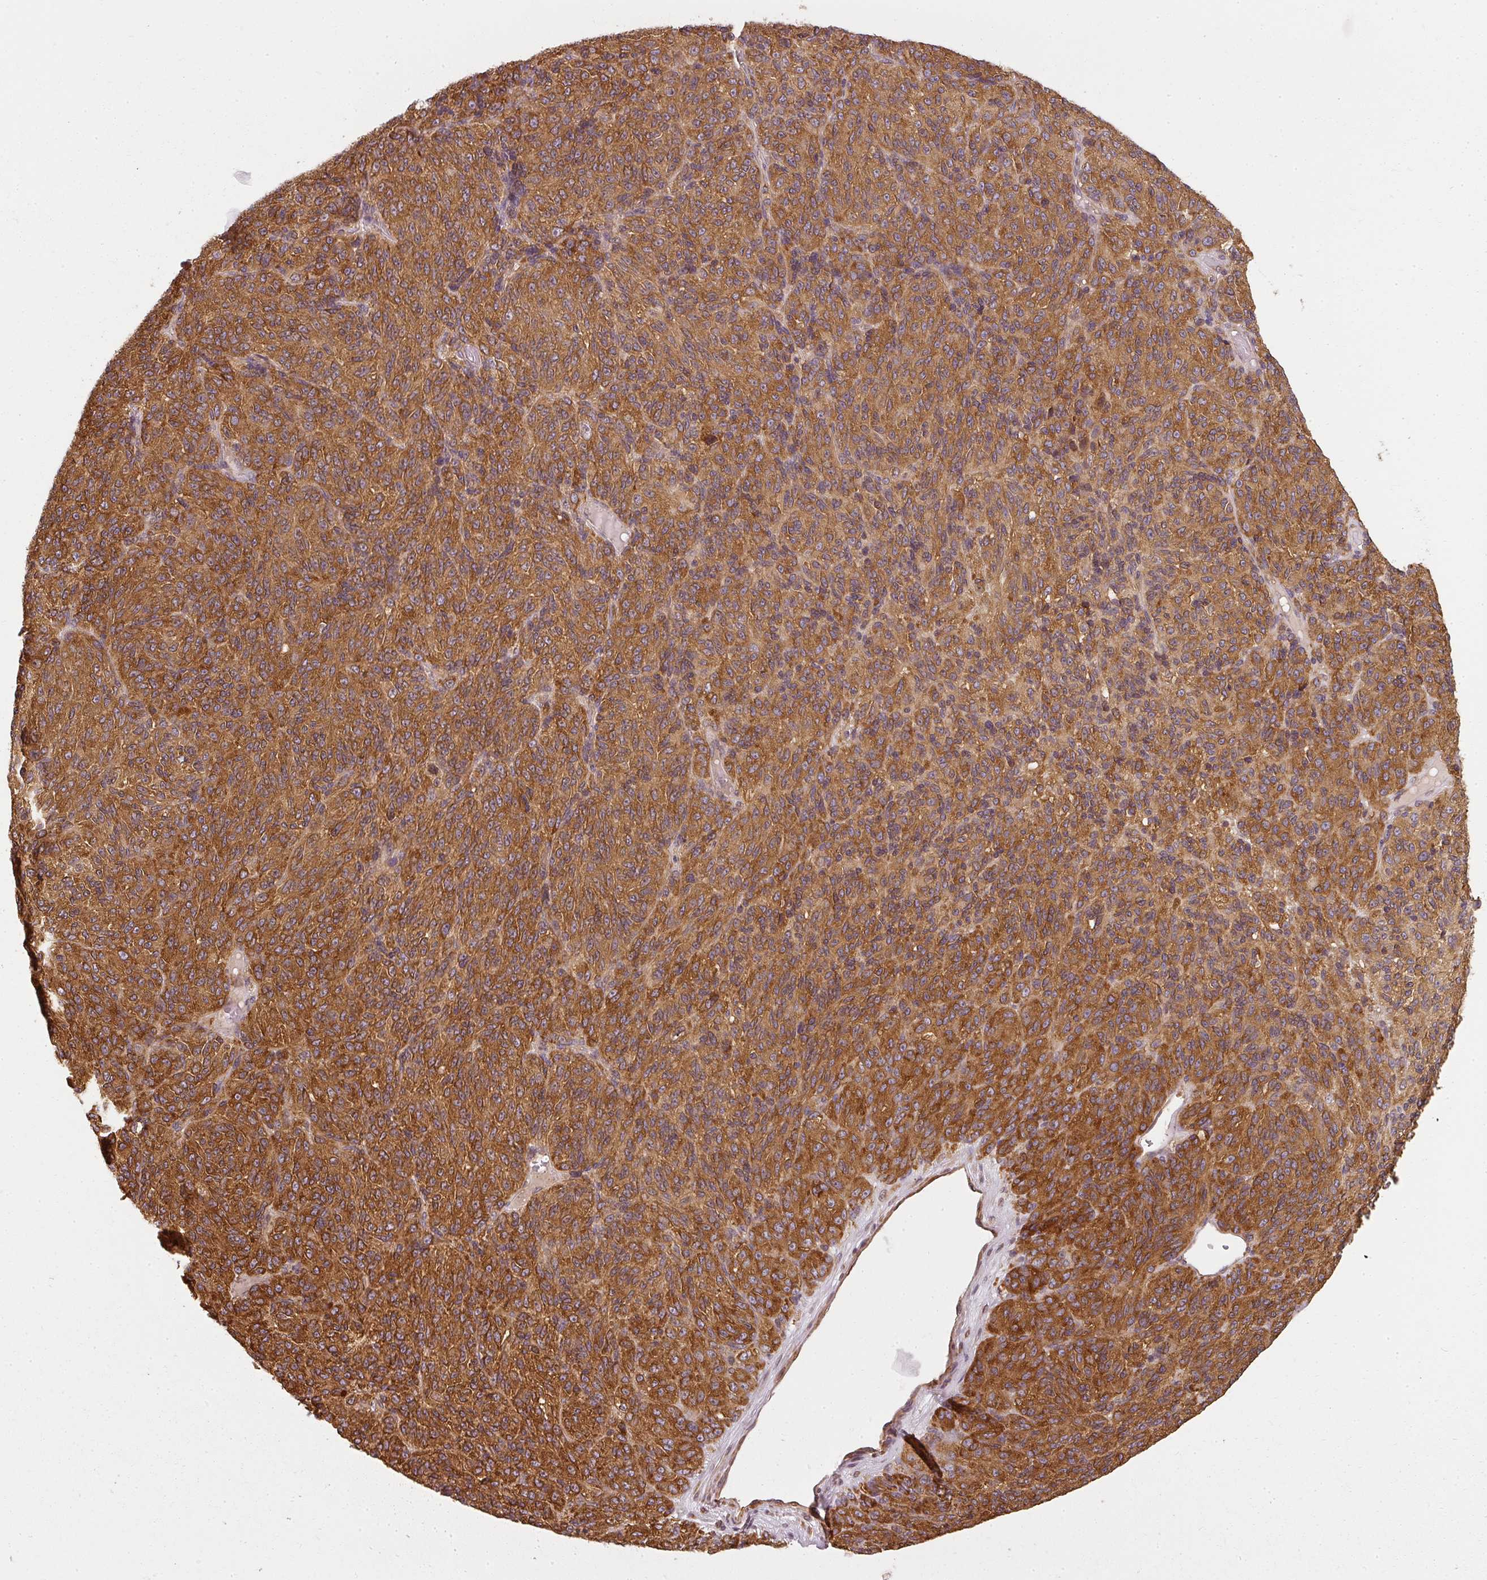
{"staining": {"intensity": "strong", "quantity": ">75%", "location": "cytoplasmic/membranous"}, "tissue": "melanoma", "cell_type": "Tumor cells", "image_type": "cancer", "snomed": [{"axis": "morphology", "description": "Malignant melanoma, Metastatic site"}, {"axis": "topography", "description": "Brain"}], "caption": "Protein staining demonstrates strong cytoplasmic/membranous staining in about >75% of tumor cells in melanoma.", "gene": "RPL24", "patient": {"sex": "female", "age": 56}}